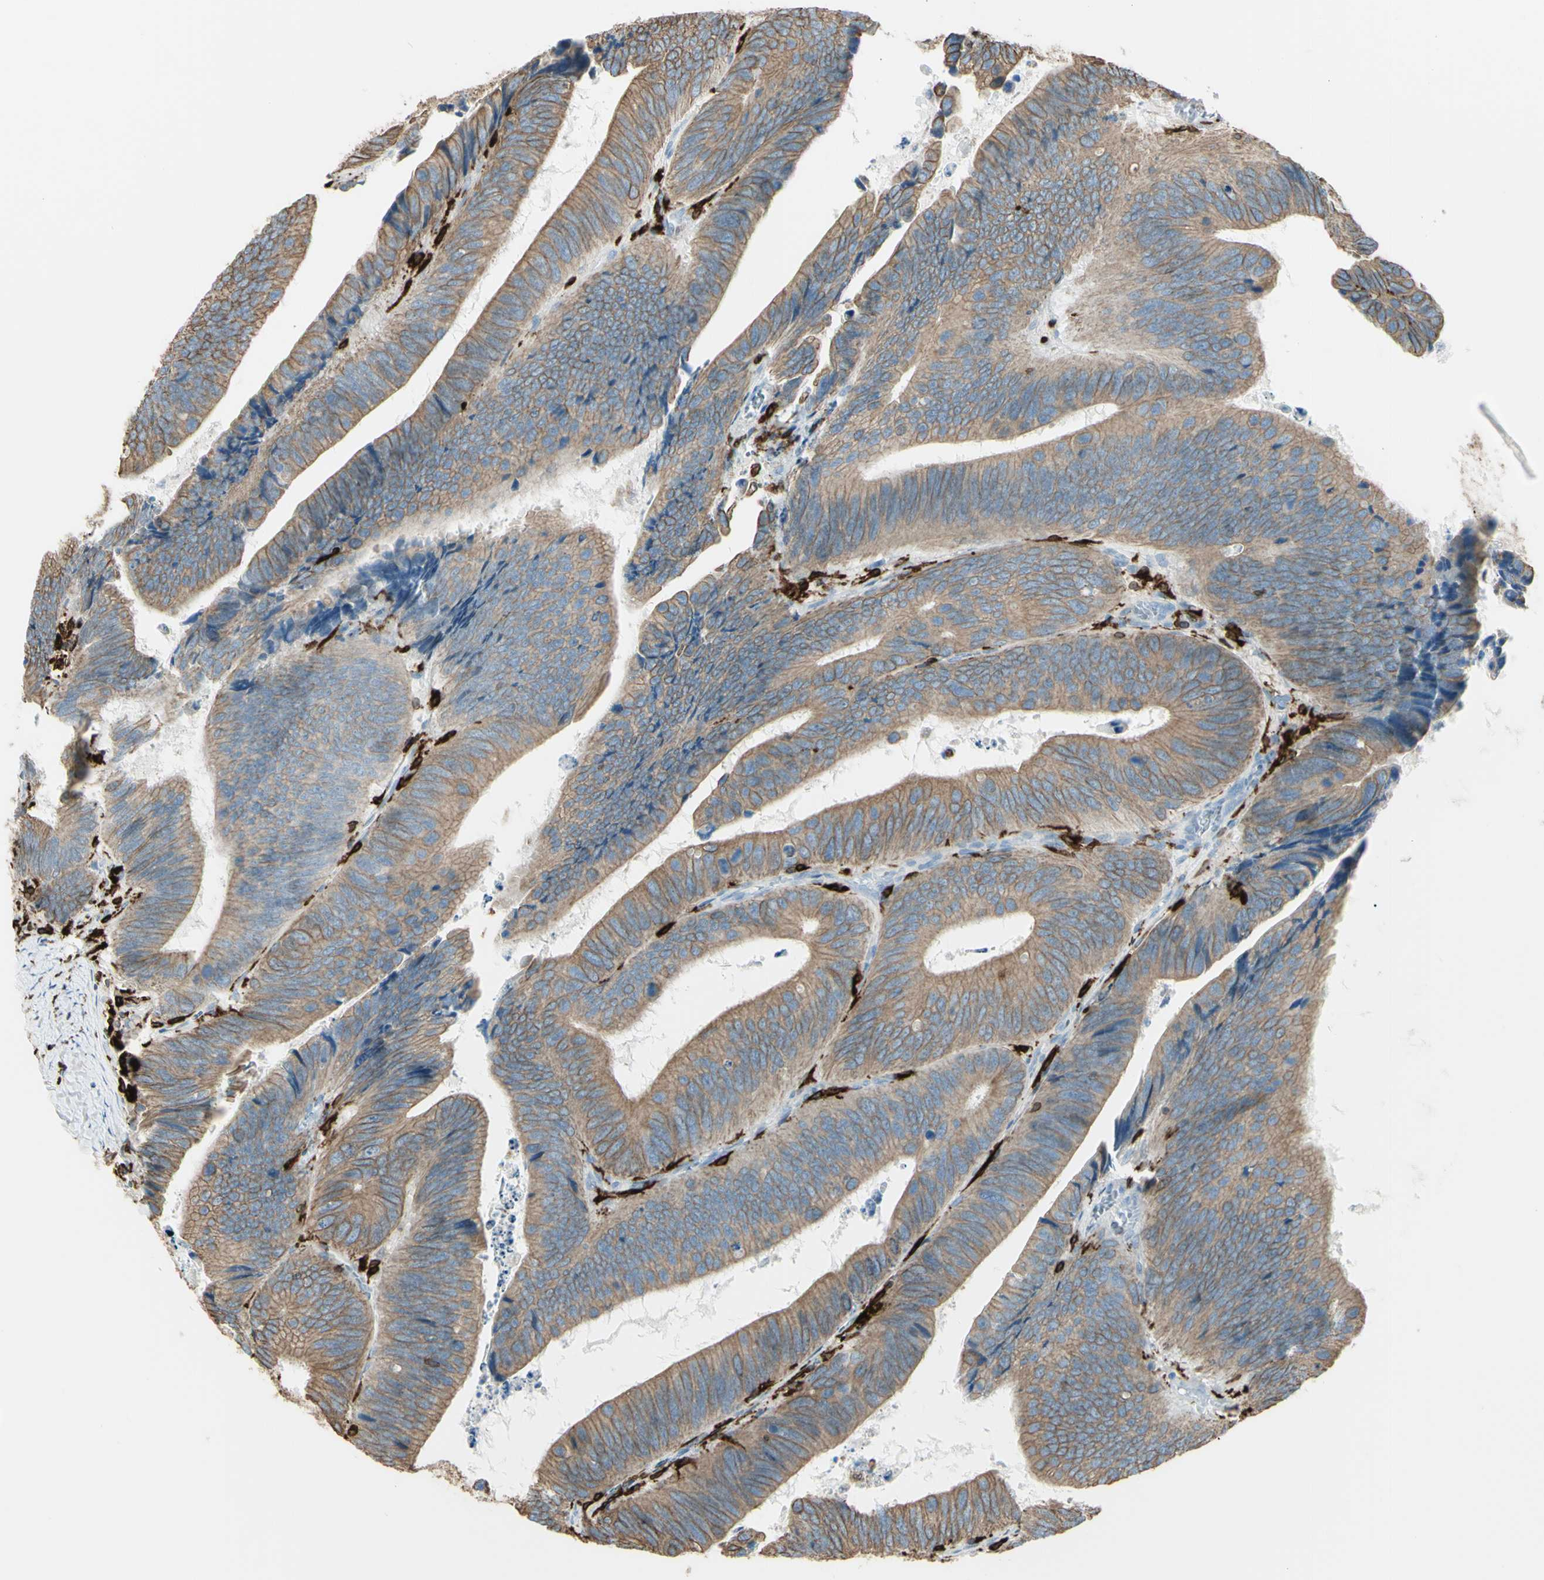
{"staining": {"intensity": "moderate", "quantity": ">75%", "location": "cytoplasmic/membranous"}, "tissue": "colorectal cancer", "cell_type": "Tumor cells", "image_type": "cancer", "snomed": [{"axis": "morphology", "description": "Adenocarcinoma, NOS"}, {"axis": "topography", "description": "Colon"}], "caption": "Colorectal cancer (adenocarcinoma) was stained to show a protein in brown. There is medium levels of moderate cytoplasmic/membranous expression in about >75% of tumor cells.", "gene": "CD74", "patient": {"sex": "male", "age": 72}}